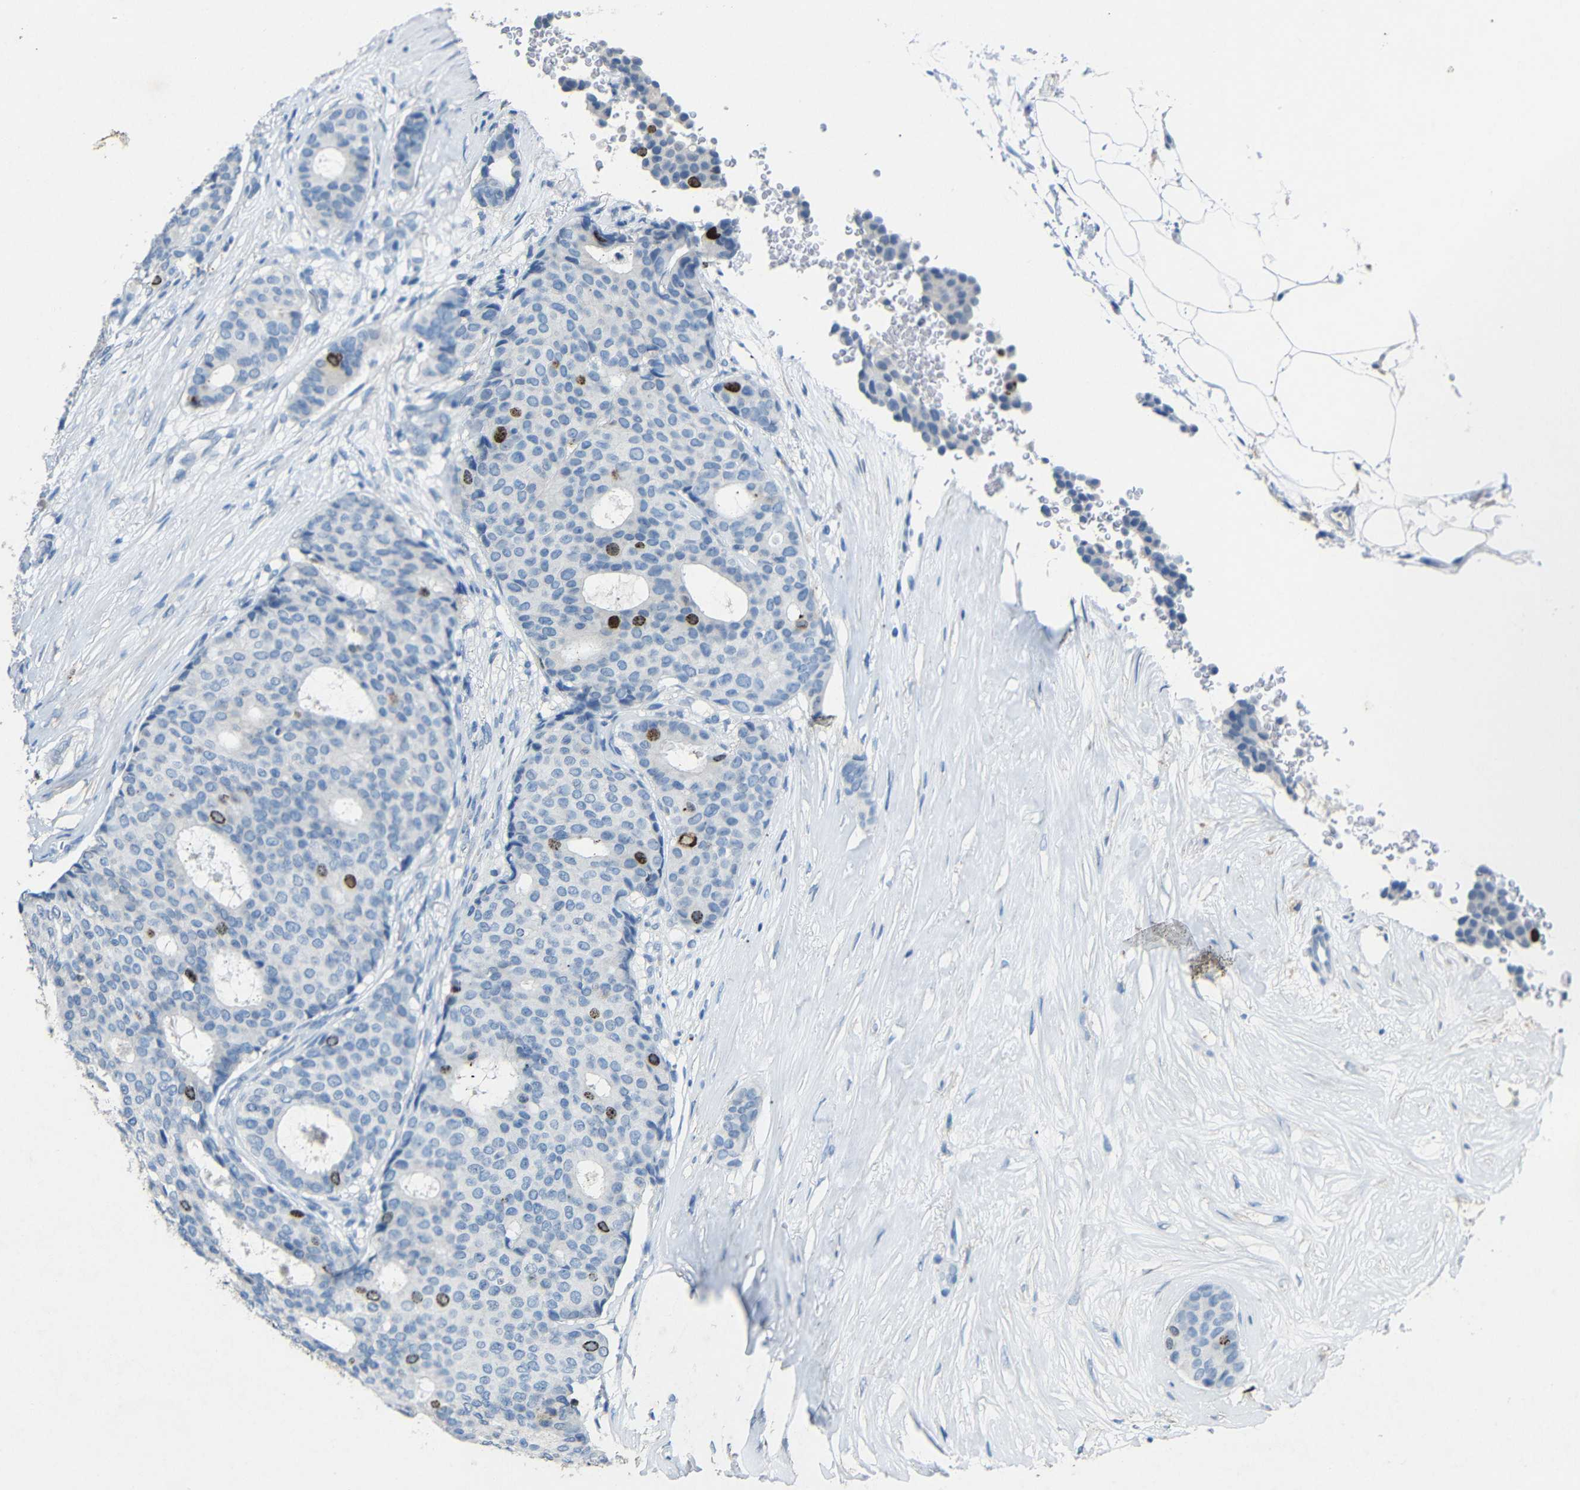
{"staining": {"intensity": "strong", "quantity": "<25%", "location": "nuclear"}, "tissue": "breast cancer", "cell_type": "Tumor cells", "image_type": "cancer", "snomed": [{"axis": "morphology", "description": "Duct carcinoma"}, {"axis": "topography", "description": "Breast"}], "caption": "DAB immunohistochemical staining of breast invasive ductal carcinoma shows strong nuclear protein expression in approximately <25% of tumor cells.", "gene": "INCENP", "patient": {"sex": "female", "age": 75}}